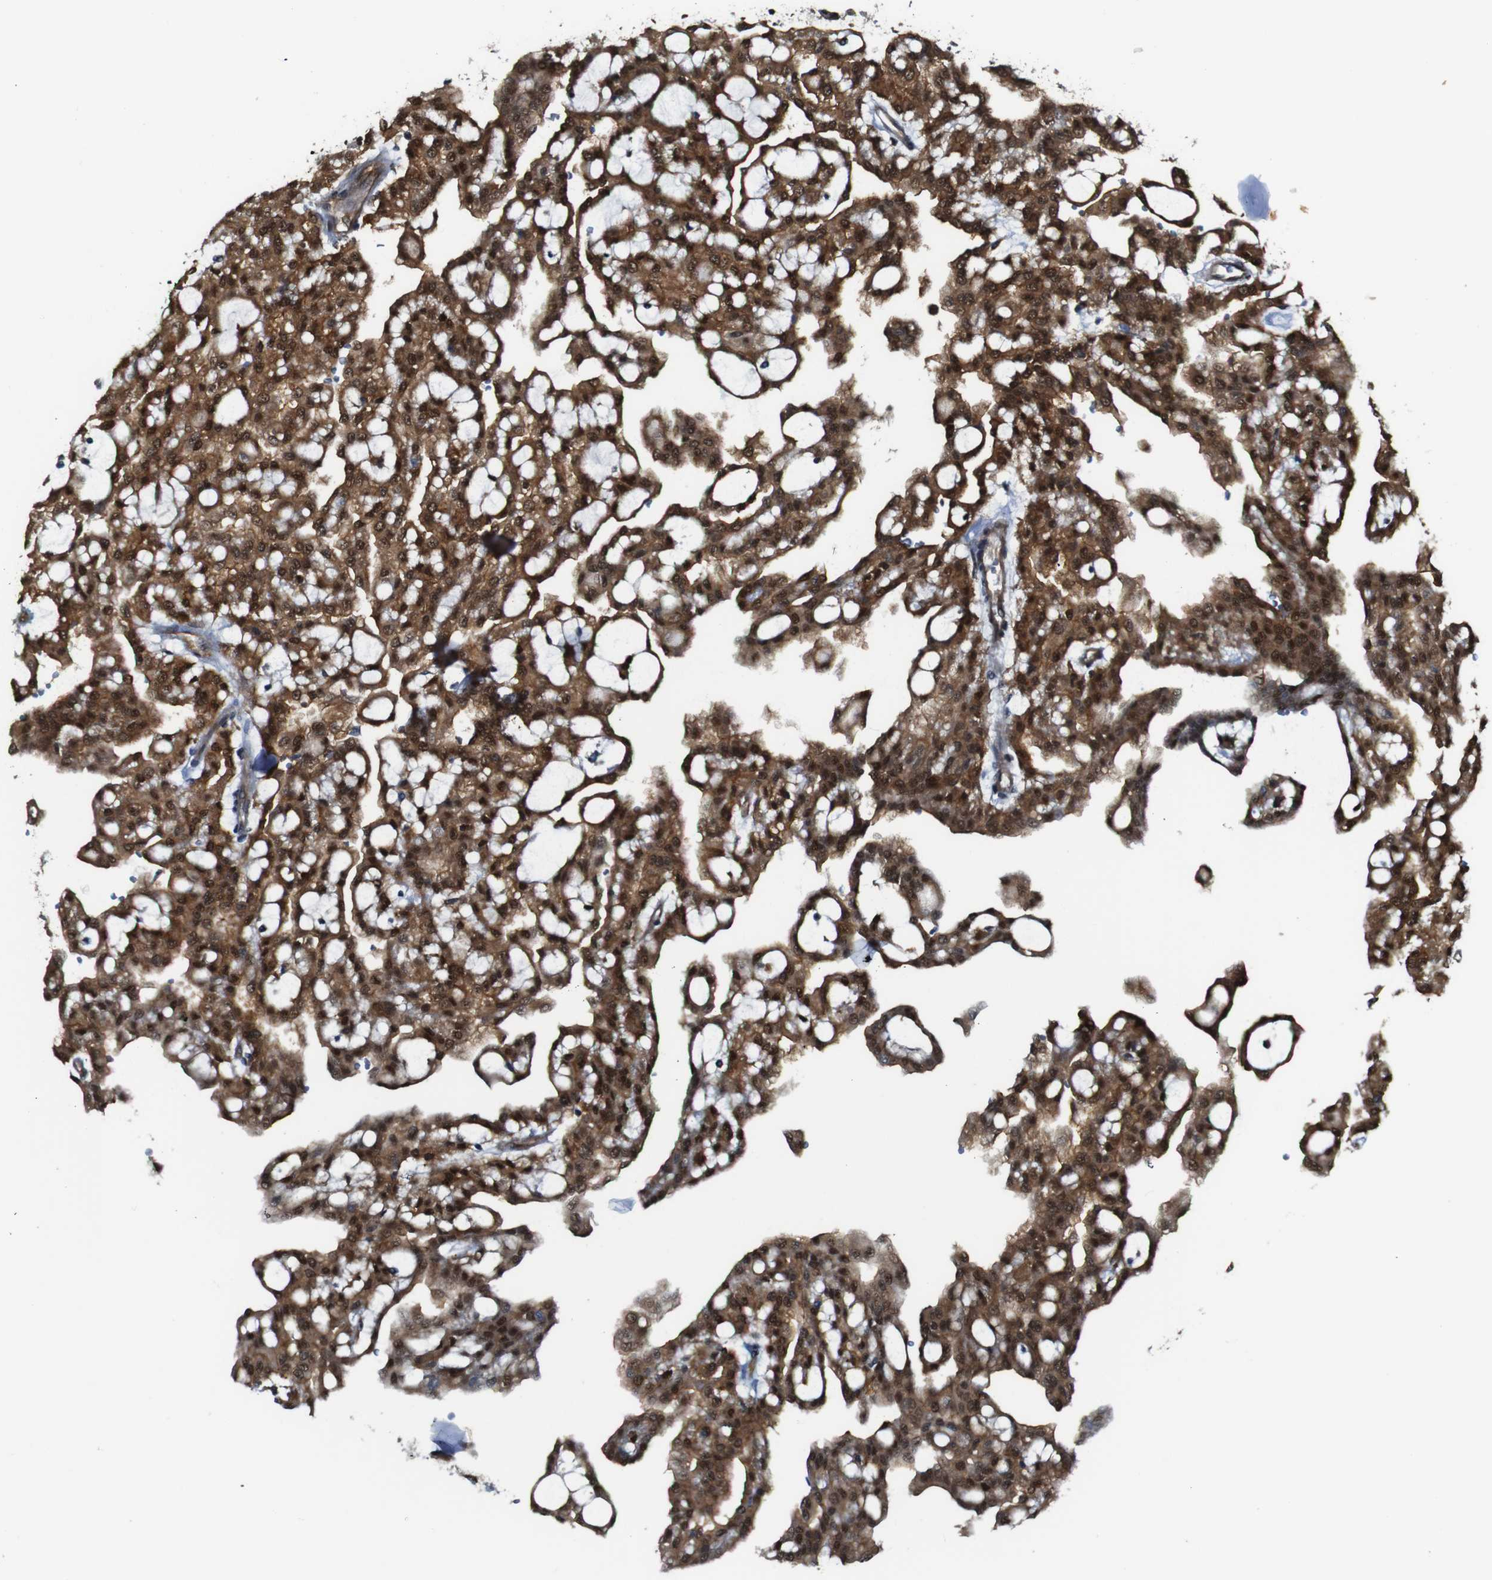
{"staining": {"intensity": "strong", "quantity": ">75%", "location": "cytoplasmic/membranous,nuclear"}, "tissue": "renal cancer", "cell_type": "Tumor cells", "image_type": "cancer", "snomed": [{"axis": "morphology", "description": "Adenocarcinoma, NOS"}, {"axis": "topography", "description": "Kidney"}], "caption": "Immunohistochemical staining of human renal cancer demonstrates high levels of strong cytoplasmic/membranous and nuclear expression in about >75% of tumor cells.", "gene": "PTGER4", "patient": {"sex": "male", "age": 63}}